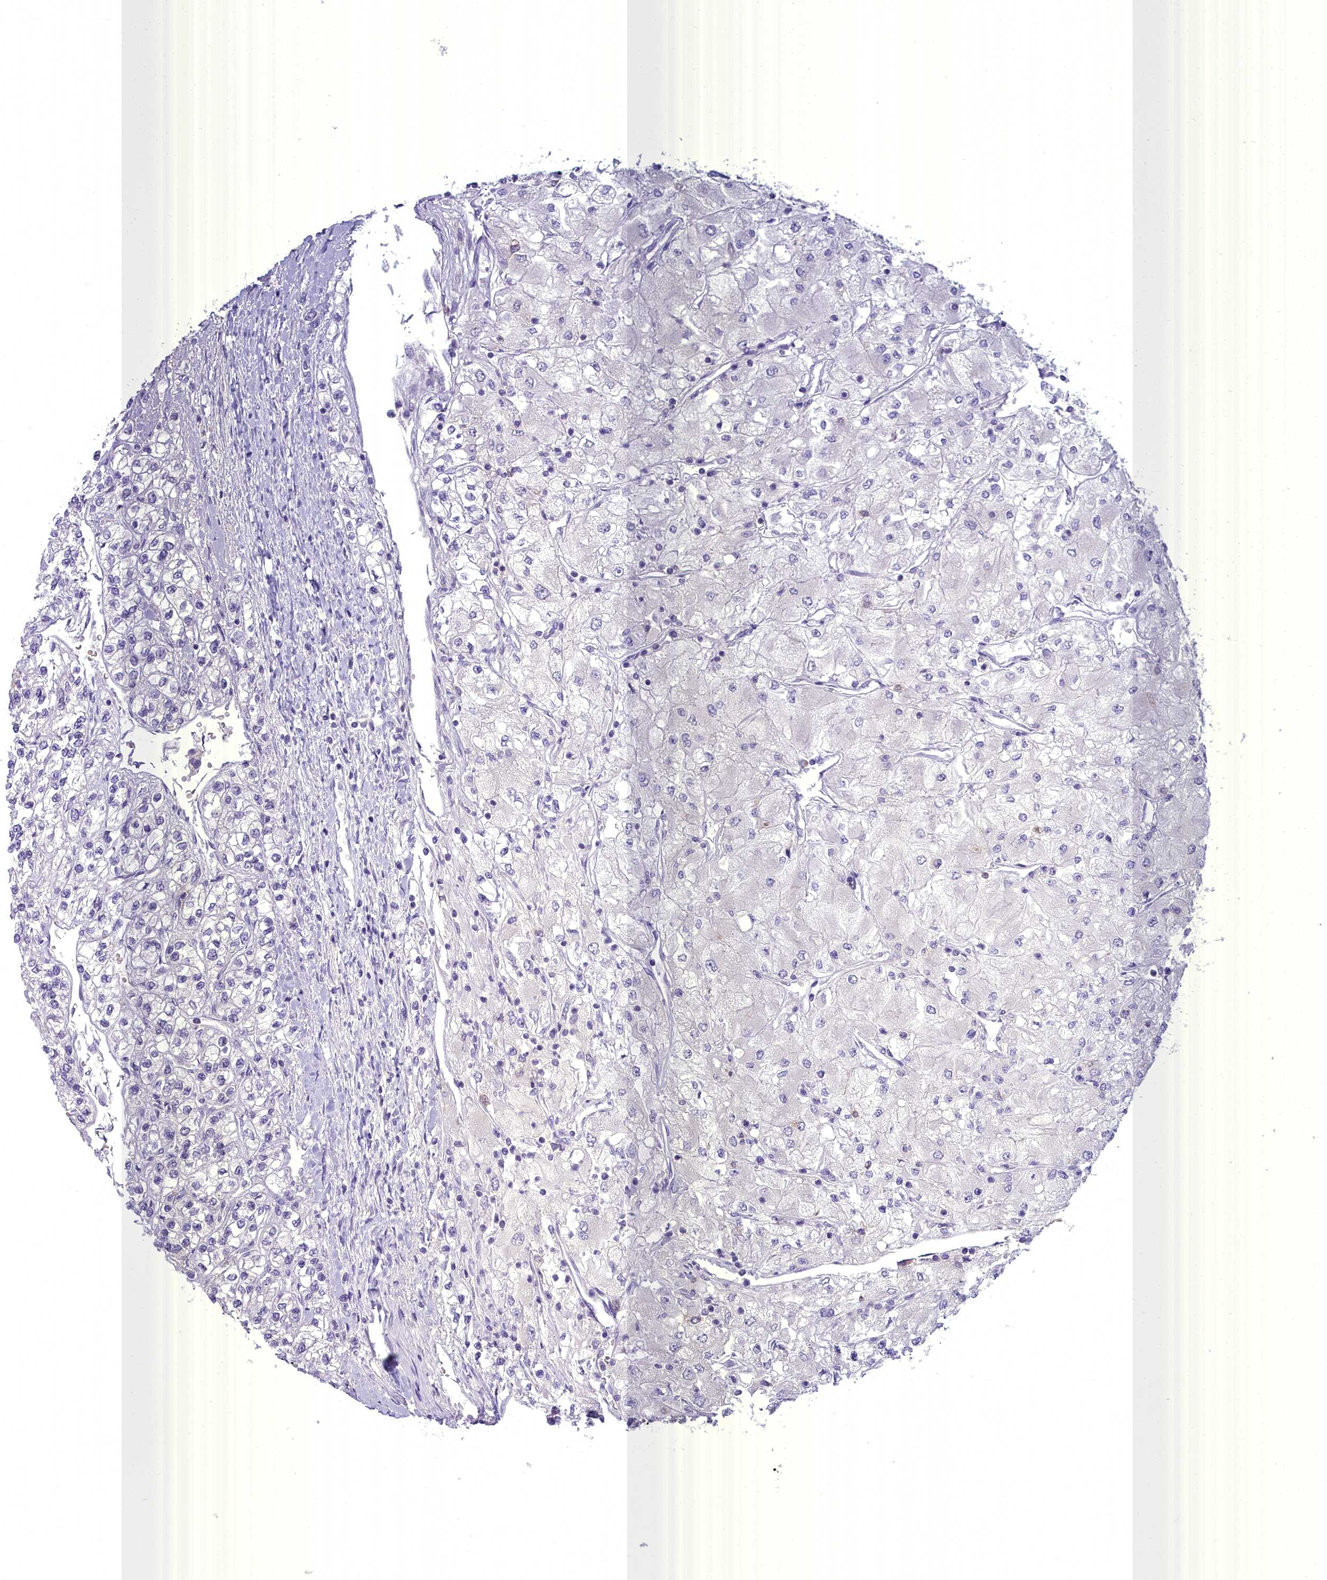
{"staining": {"intensity": "negative", "quantity": "none", "location": "none"}, "tissue": "renal cancer", "cell_type": "Tumor cells", "image_type": "cancer", "snomed": [{"axis": "morphology", "description": "Adenocarcinoma, NOS"}, {"axis": "topography", "description": "Kidney"}], "caption": "A high-resolution micrograph shows immunohistochemistry staining of renal cancer (adenocarcinoma), which shows no significant expression in tumor cells.", "gene": "BLNK", "patient": {"sex": "male", "age": 80}}